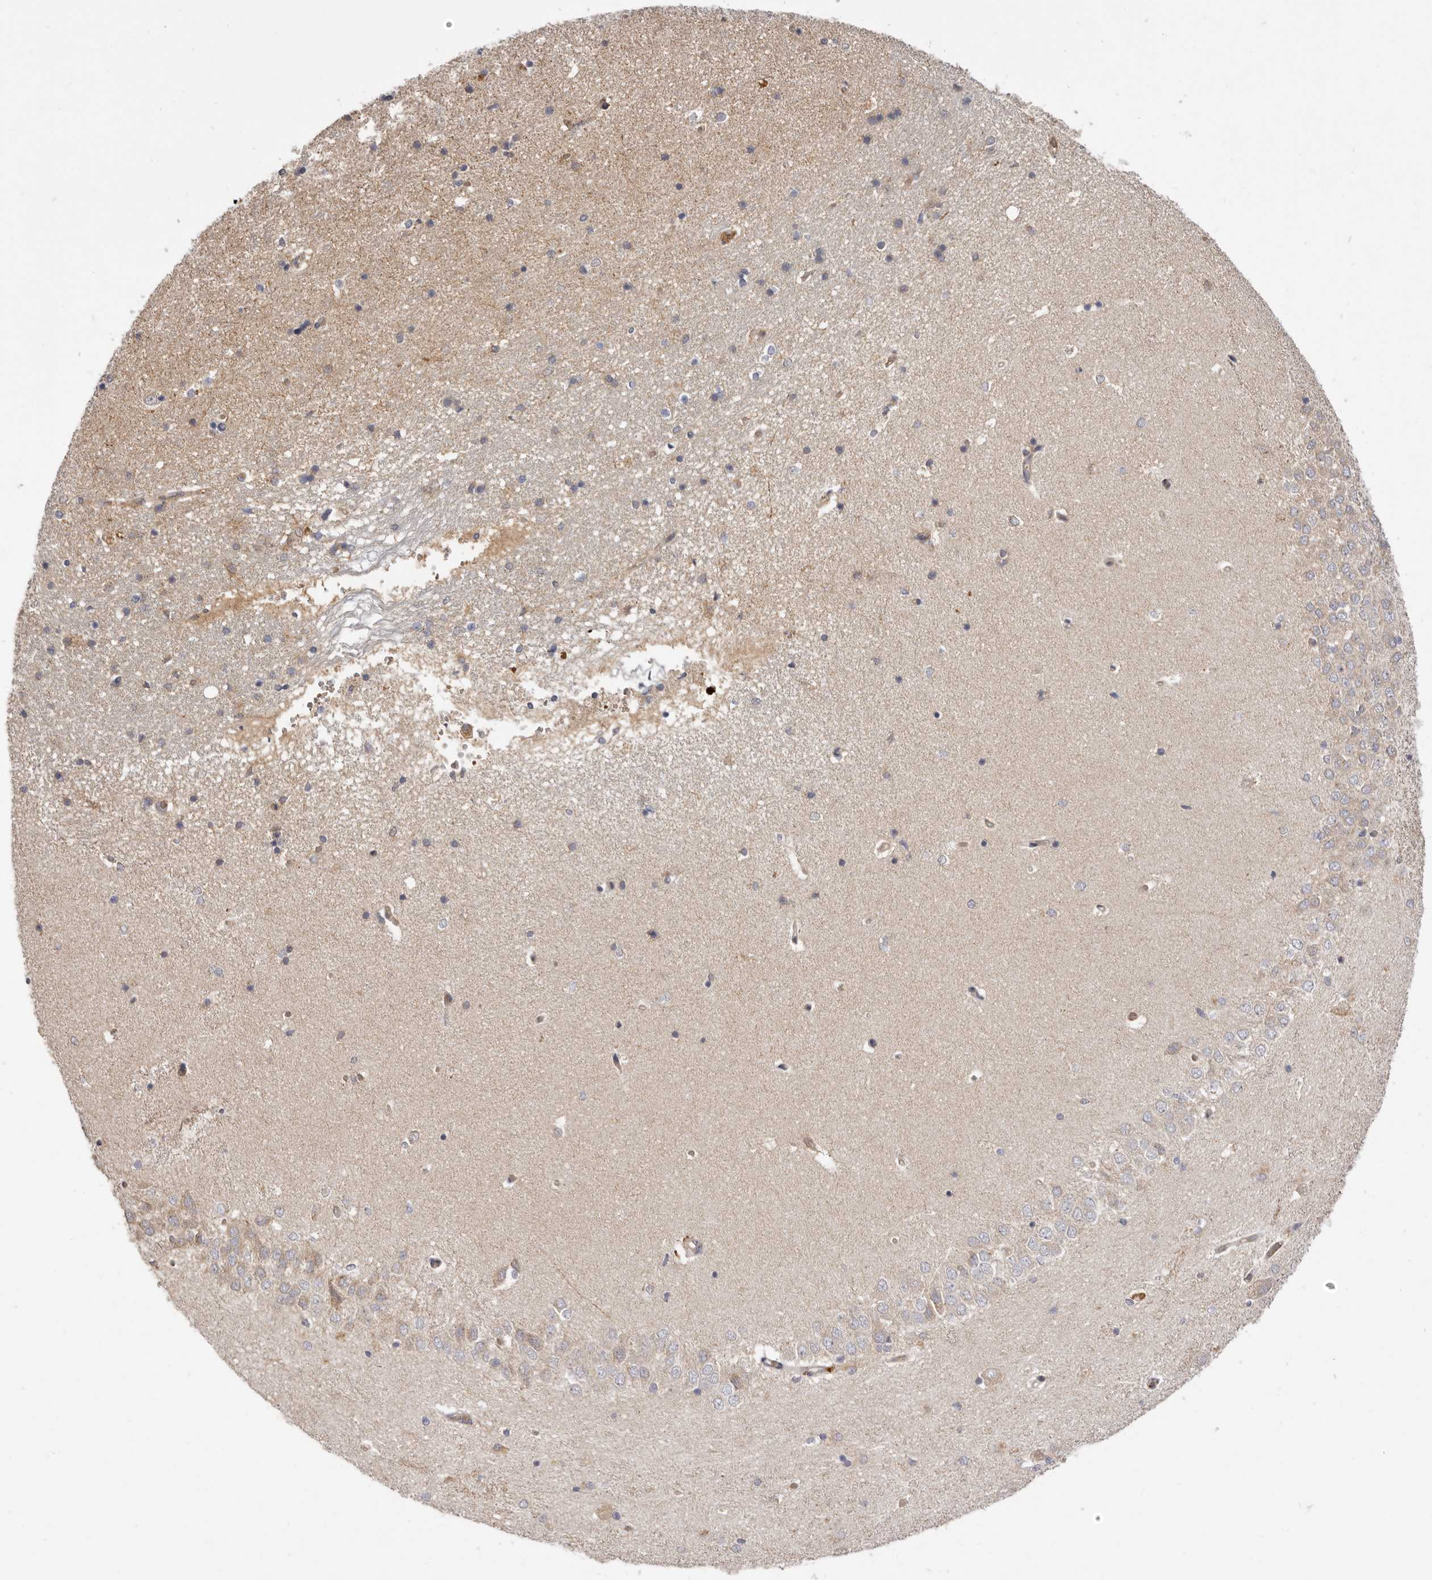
{"staining": {"intensity": "negative", "quantity": "none", "location": "none"}, "tissue": "hippocampus", "cell_type": "Glial cells", "image_type": "normal", "snomed": [{"axis": "morphology", "description": "Normal tissue, NOS"}, {"axis": "topography", "description": "Hippocampus"}], "caption": "High magnification brightfield microscopy of unremarkable hippocampus stained with DAB (brown) and counterstained with hematoxylin (blue): glial cells show no significant staining. (IHC, brightfield microscopy, high magnification).", "gene": "ADAMTS9", "patient": {"sex": "male", "age": 45}}